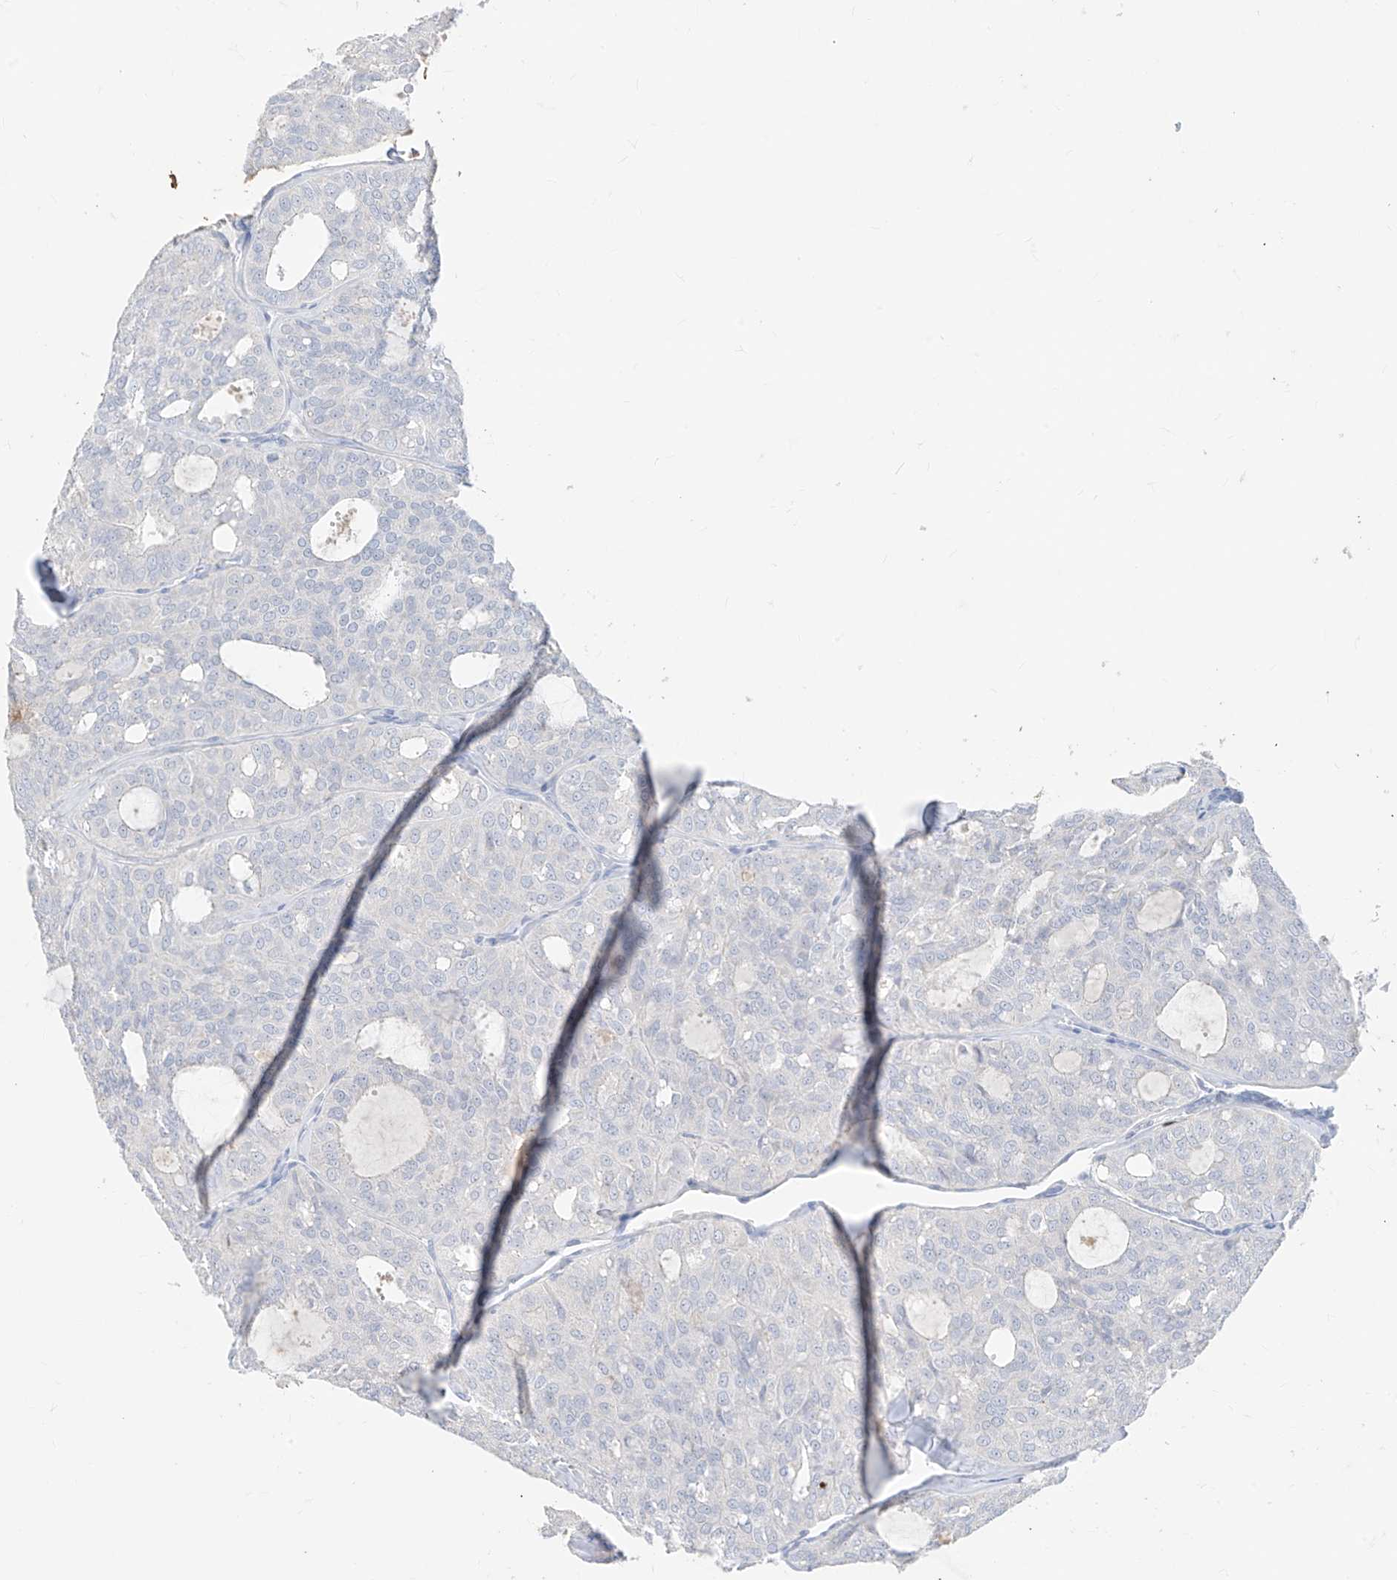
{"staining": {"intensity": "negative", "quantity": "none", "location": "none"}, "tissue": "thyroid cancer", "cell_type": "Tumor cells", "image_type": "cancer", "snomed": [{"axis": "morphology", "description": "Follicular adenoma carcinoma, NOS"}, {"axis": "topography", "description": "Thyroid gland"}], "caption": "Immunohistochemistry of thyroid cancer (follicular adenoma carcinoma) displays no positivity in tumor cells.", "gene": "TBX21", "patient": {"sex": "male", "age": 75}}